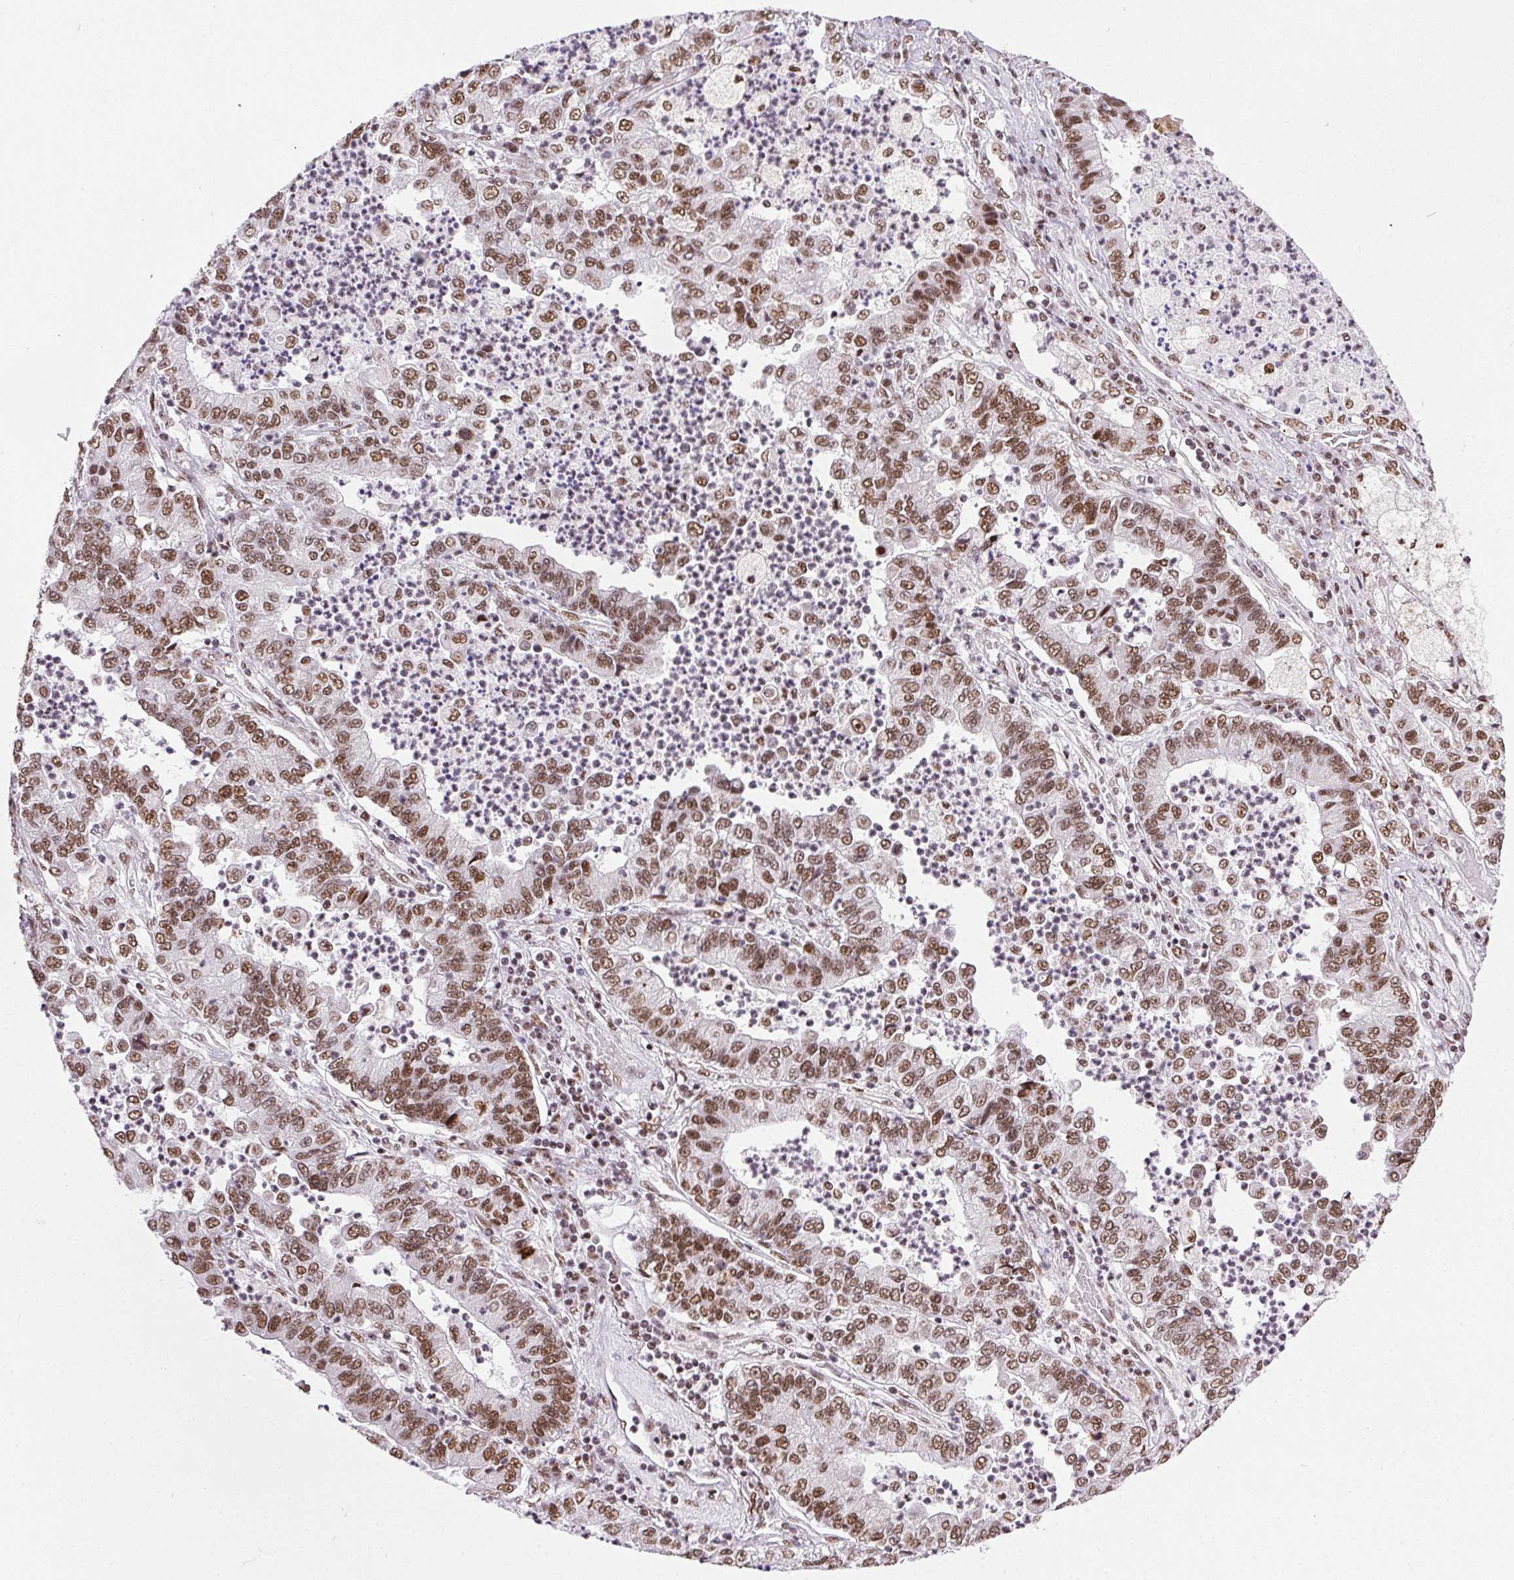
{"staining": {"intensity": "moderate", "quantity": ">75%", "location": "nuclear"}, "tissue": "lung cancer", "cell_type": "Tumor cells", "image_type": "cancer", "snomed": [{"axis": "morphology", "description": "Adenocarcinoma, NOS"}, {"axis": "topography", "description": "Lung"}], "caption": "Protein staining displays moderate nuclear positivity in approximately >75% of tumor cells in lung adenocarcinoma.", "gene": "TRA2B", "patient": {"sex": "female", "age": 57}}